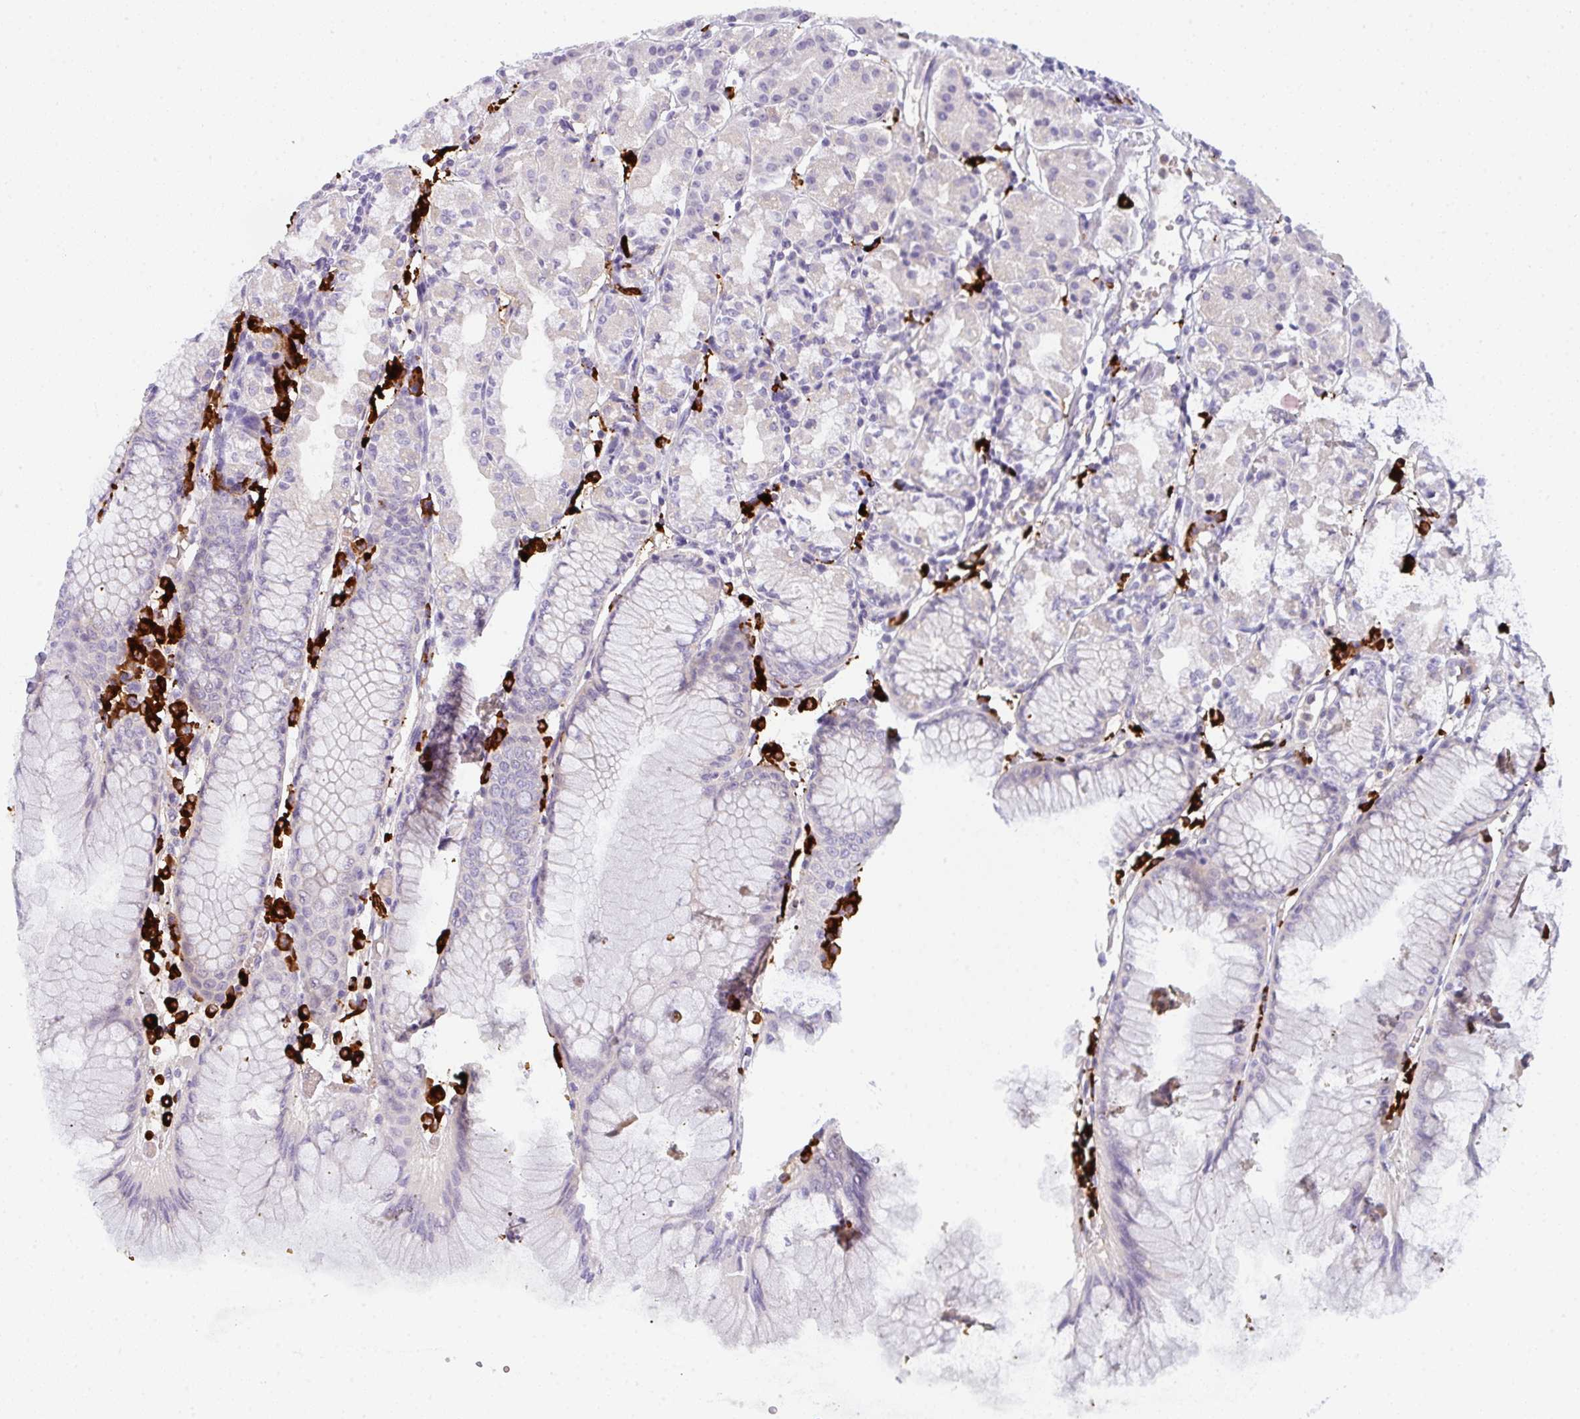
{"staining": {"intensity": "negative", "quantity": "none", "location": "none"}, "tissue": "stomach", "cell_type": "Glandular cells", "image_type": "normal", "snomed": [{"axis": "morphology", "description": "Normal tissue, NOS"}, {"axis": "topography", "description": "Stomach"}], "caption": "This image is of benign stomach stained with immunohistochemistry to label a protein in brown with the nuclei are counter-stained blue. There is no positivity in glandular cells.", "gene": "CACNA1S", "patient": {"sex": "female", "age": 57}}